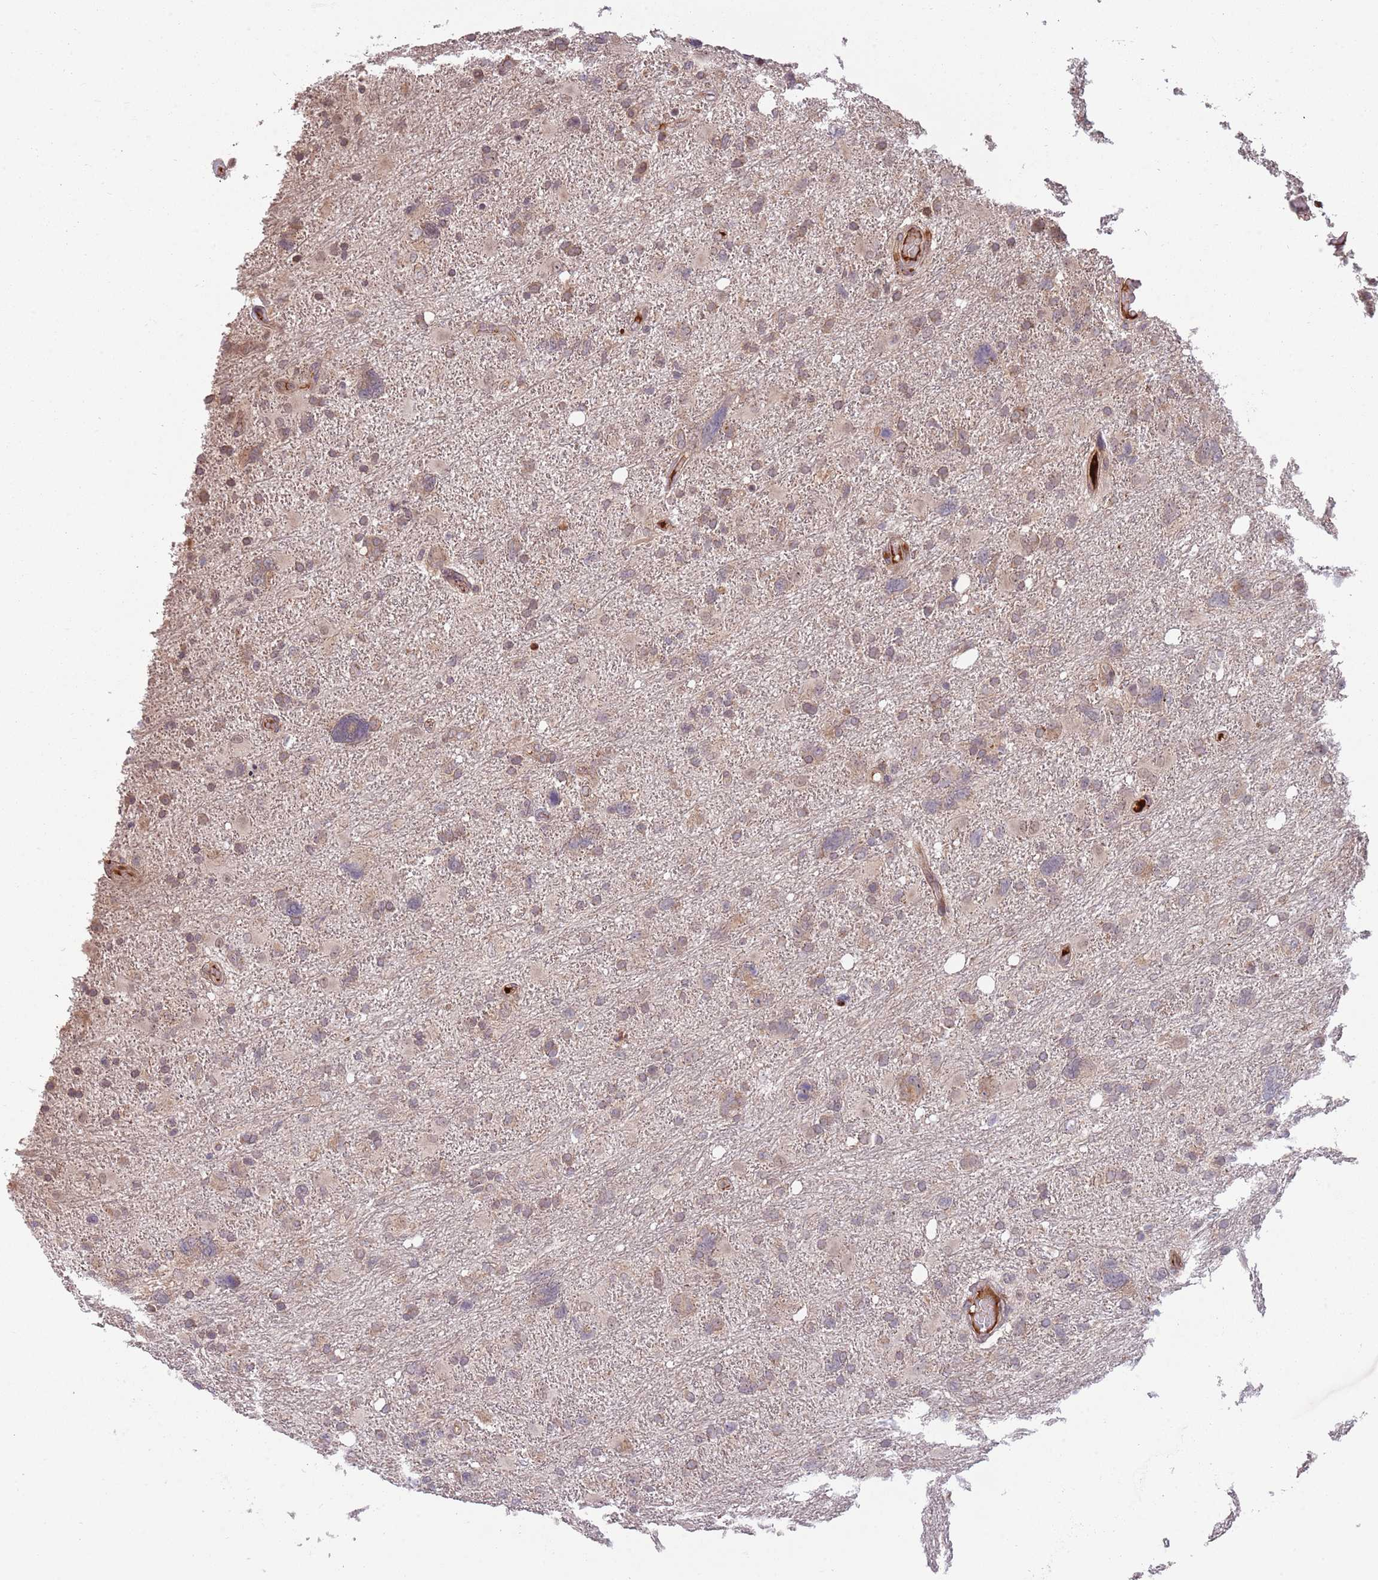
{"staining": {"intensity": "weak", "quantity": "25%-75%", "location": "cytoplasmic/membranous"}, "tissue": "glioma", "cell_type": "Tumor cells", "image_type": "cancer", "snomed": [{"axis": "morphology", "description": "Glioma, malignant, High grade"}, {"axis": "topography", "description": "Brain"}], "caption": "Immunohistochemistry (DAB) staining of glioma exhibits weak cytoplasmic/membranous protein staining in approximately 25%-75% of tumor cells.", "gene": "NT5DC4", "patient": {"sex": "male", "age": 61}}